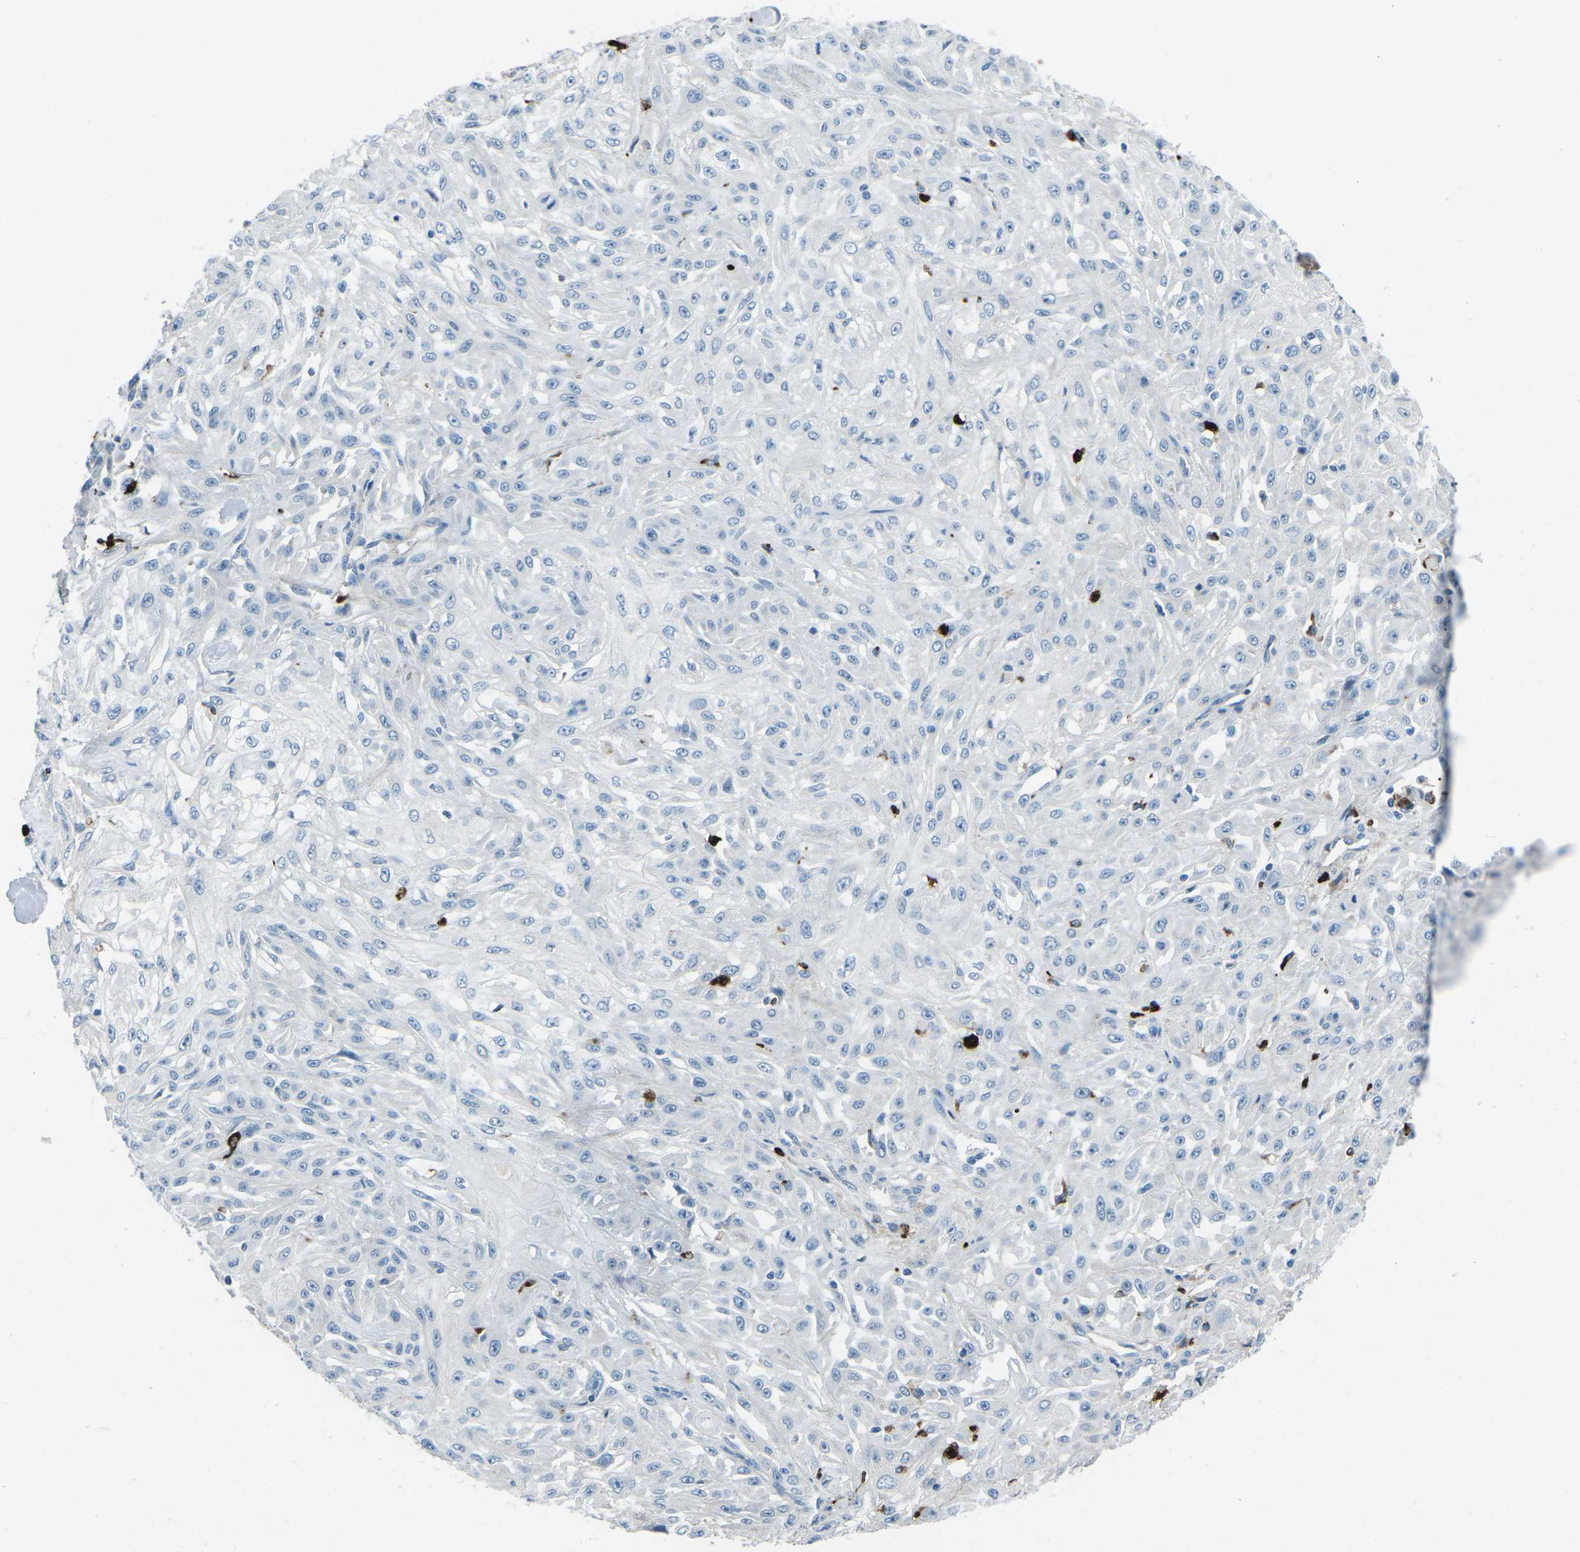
{"staining": {"intensity": "negative", "quantity": "none", "location": "none"}, "tissue": "skin cancer", "cell_type": "Tumor cells", "image_type": "cancer", "snomed": [{"axis": "morphology", "description": "Squamous cell carcinoma, NOS"}, {"axis": "morphology", "description": "Squamous cell carcinoma, metastatic, NOS"}, {"axis": "topography", "description": "Skin"}, {"axis": "topography", "description": "Lymph node"}], "caption": "There is no significant expression in tumor cells of squamous cell carcinoma (skin). (DAB (3,3'-diaminobenzidine) immunohistochemistry (IHC) visualized using brightfield microscopy, high magnification).", "gene": "FCN1", "patient": {"sex": "male", "age": 75}}